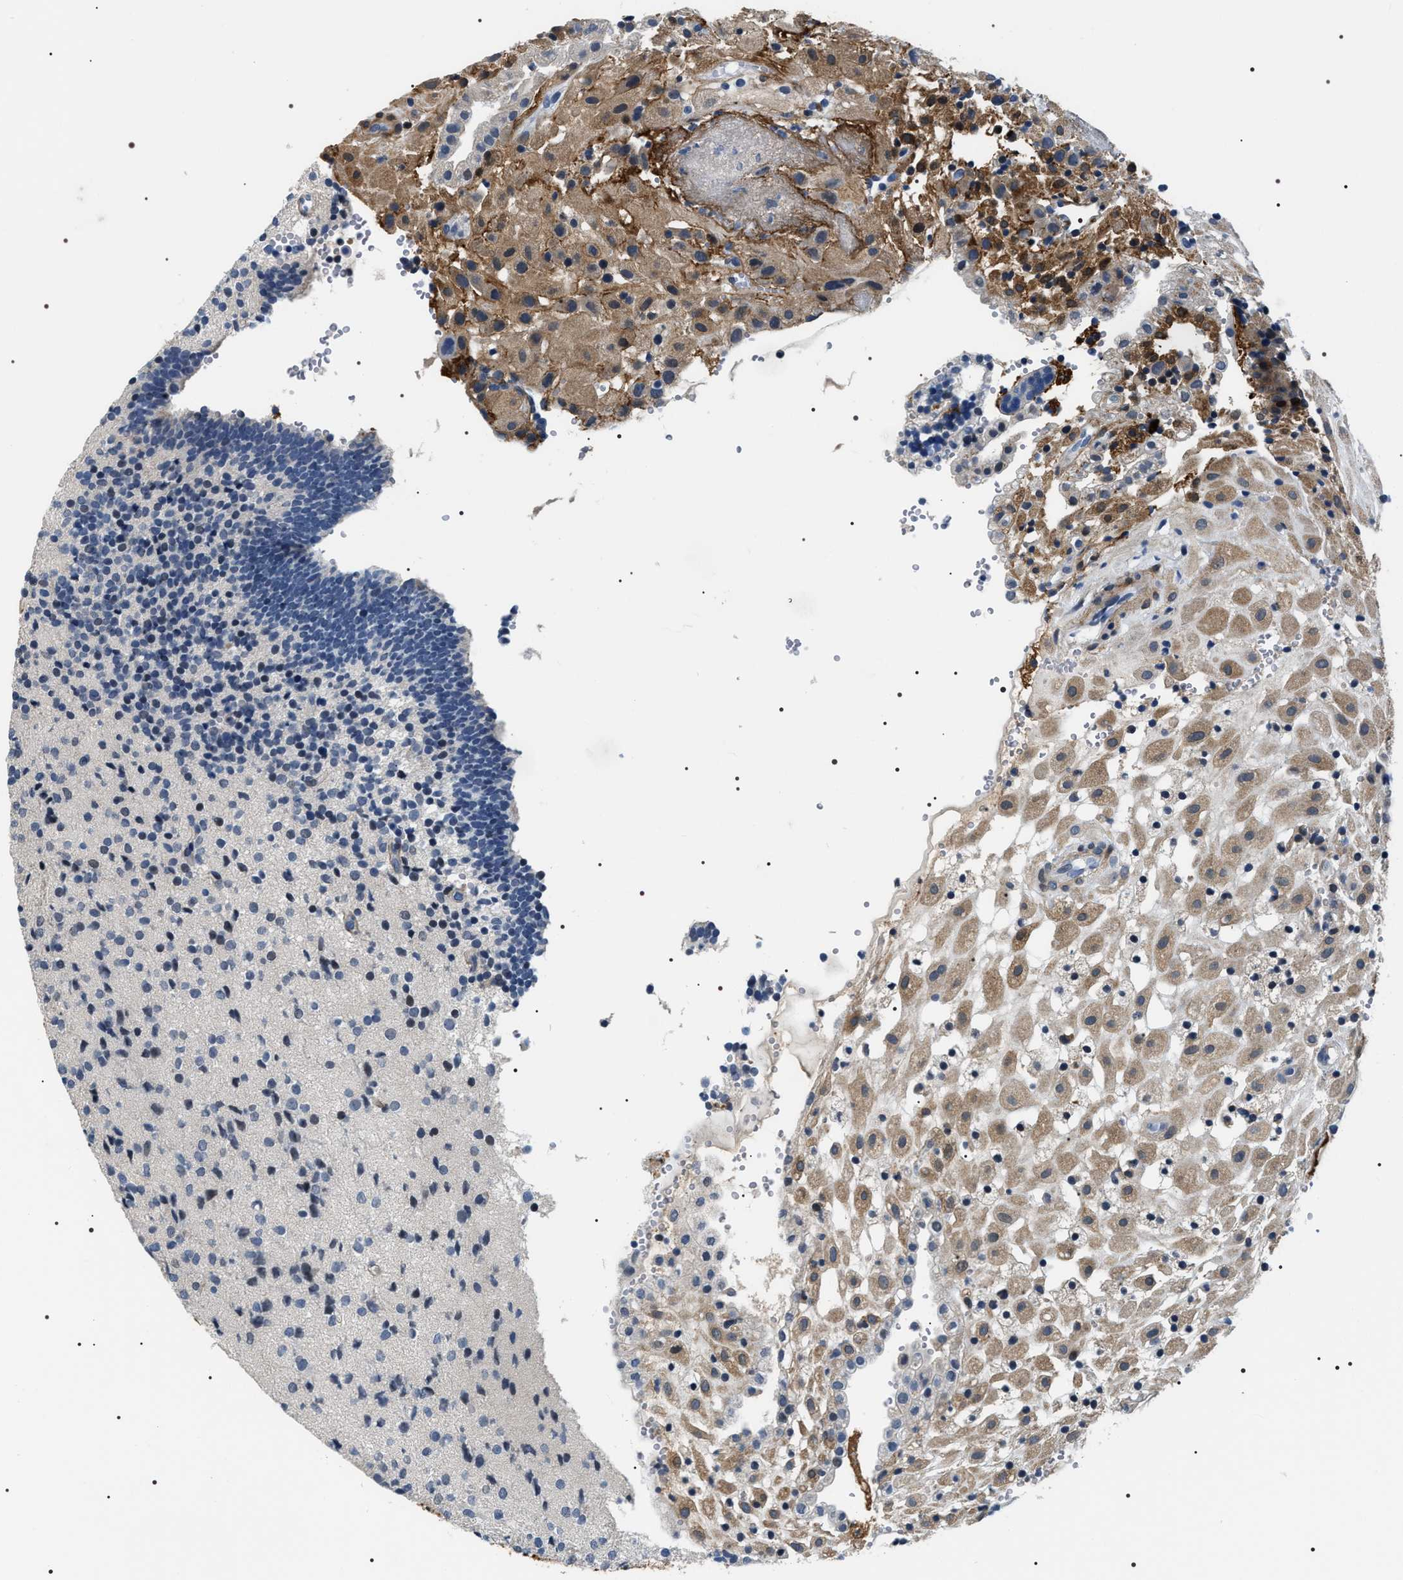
{"staining": {"intensity": "moderate", "quantity": "25%-75%", "location": "cytoplasmic/membranous"}, "tissue": "placenta", "cell_type": "Decidual cells", "image_type": "normal", "snomed": [{"axis": "morphology", "description": "Normal tissue, NOS"}, {"axis": "topography", "description": "Placenta"}], "caption": "A medium amount of moderate cytoplasmic/membranous positivity is present in about 25%-75% of decidual cells in benign placenta. Using DAB (brown) and hematoxylin (blue) stains, captured at high magnification using brightfield microscopy.", "gene": "BAG2", "patient": {"sex": "female", "age": 18}}